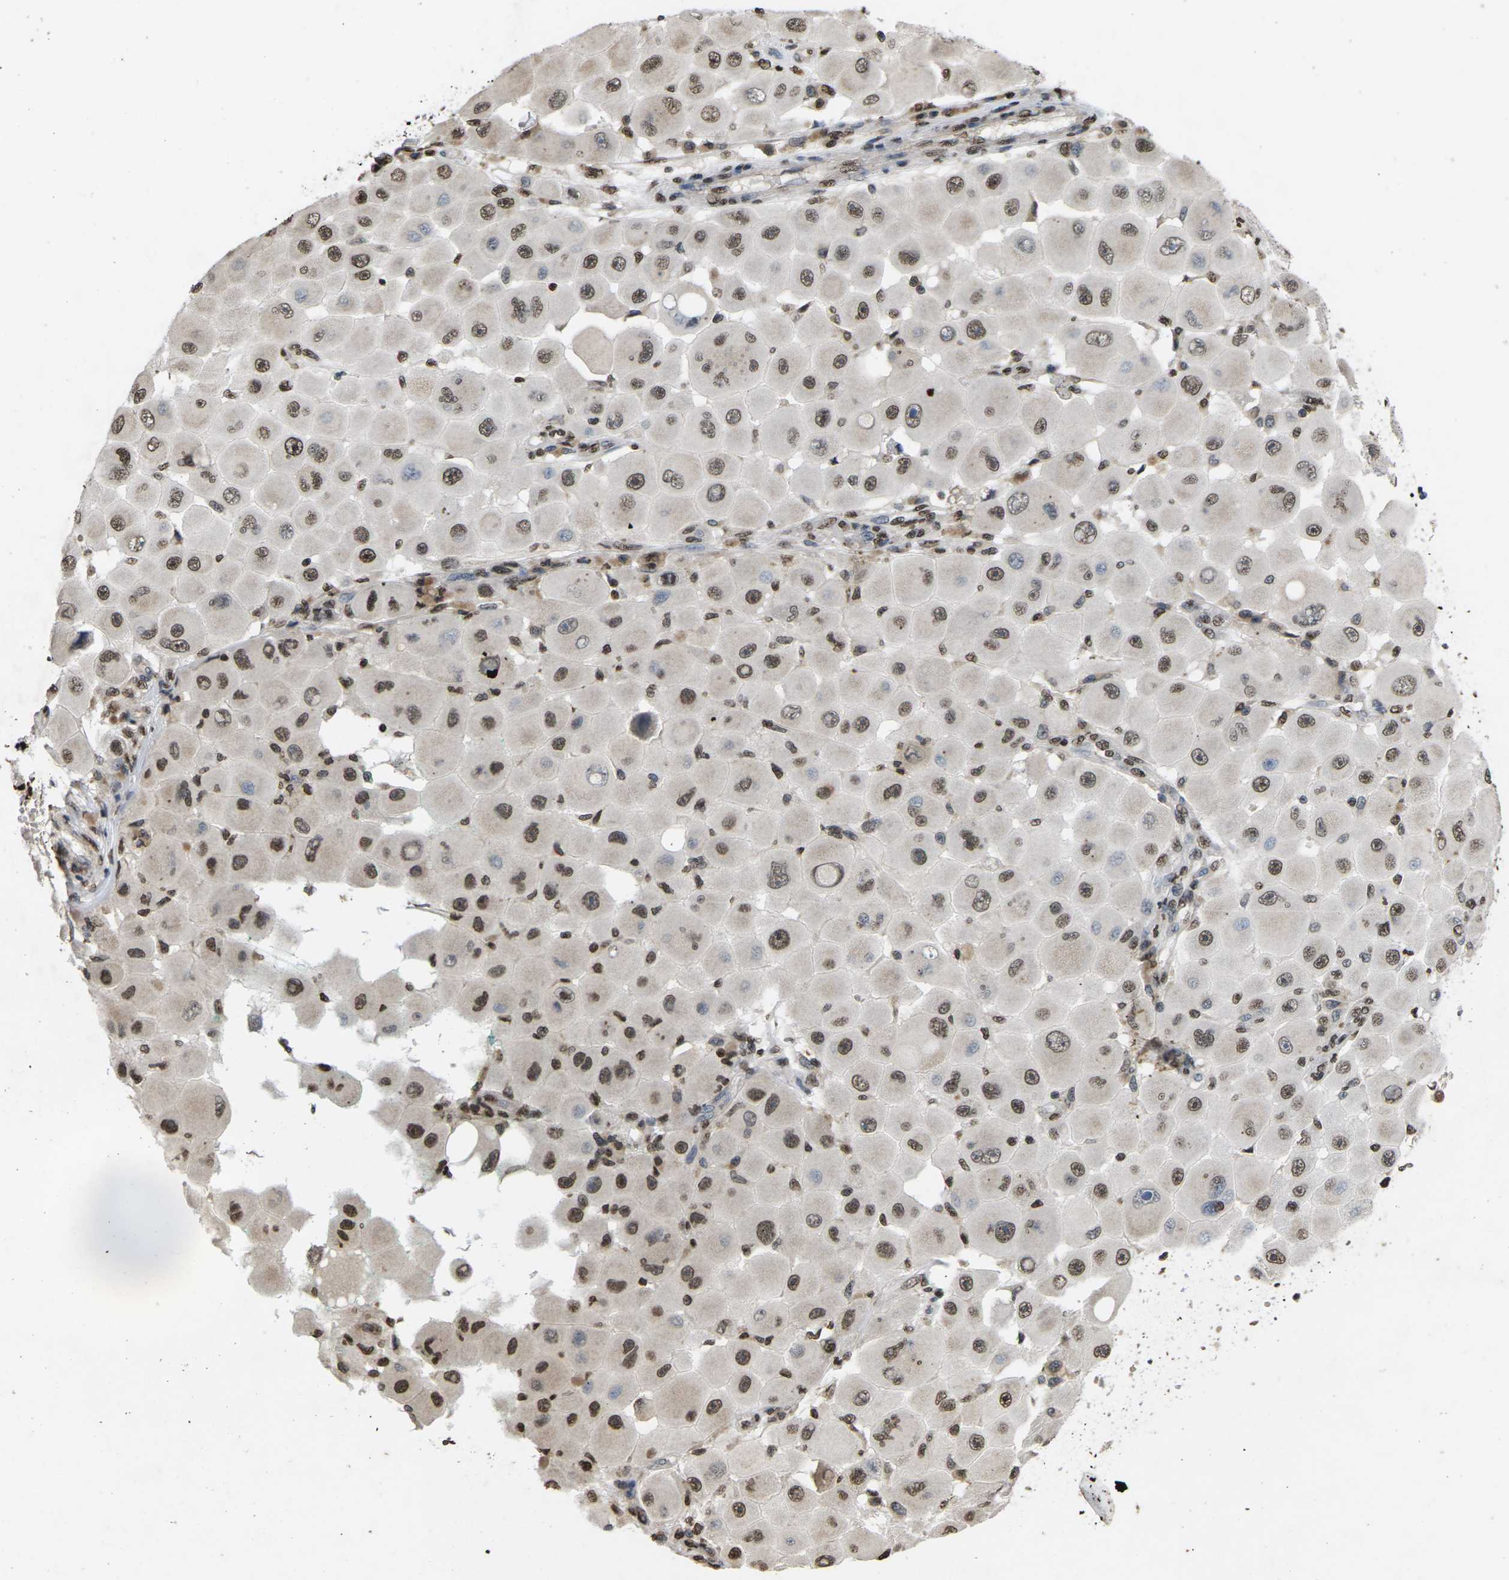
{"staining": {"intensity": "moderate", "quantity": ">75%", "location": "nuclear"}, "tissue": "melanoma", "cell_type": "Tumor cells", "image_type": "cancer", "snomed": [{"axis": "morphology", "description": "Malignant melanoma, NOS"}, {"axis": "topography", "description": "Skin"}], "caption": "Moderate nuclear expression is identified in about >75% of tumor cells in malignant melanoma.", "gene": "EMSY", "patient": {"sex": "female", "age": 81}}